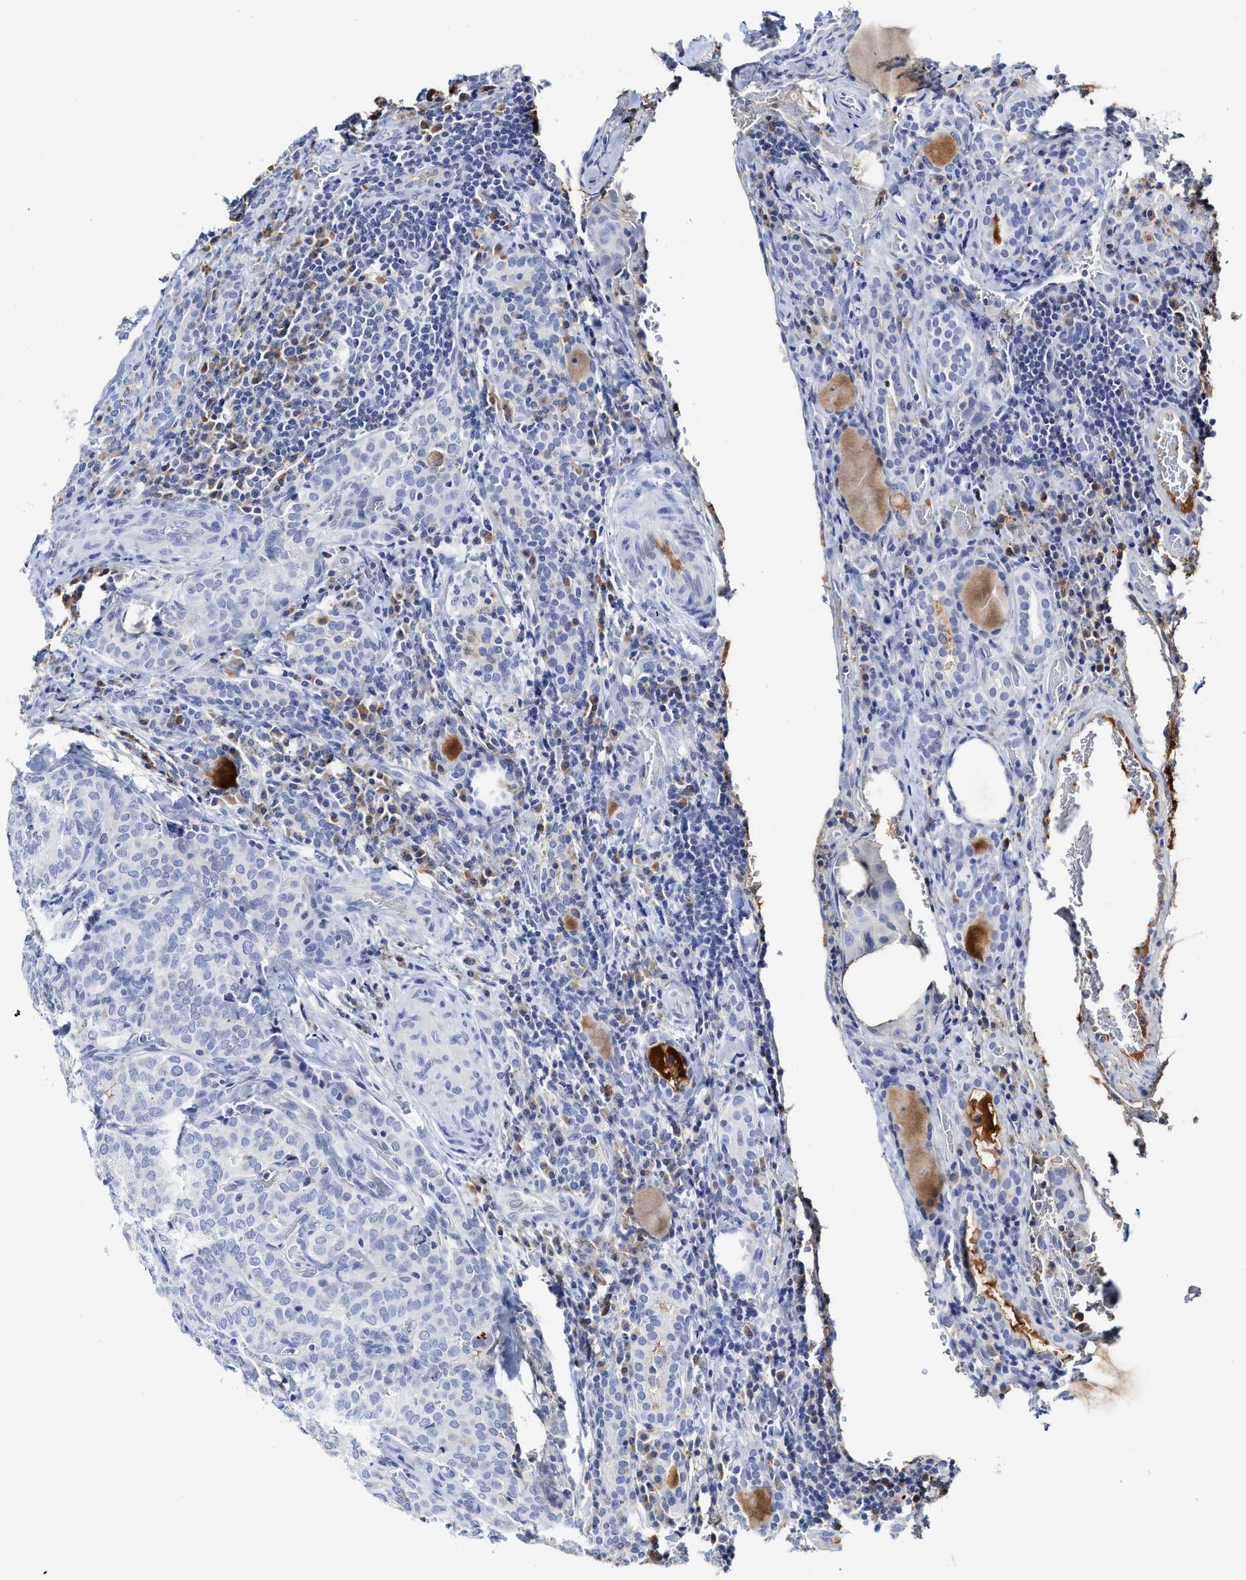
{"staining": {"intensity": "negative", "quantity": "none", "location": "none"}, "tissue": "thyroid cancer", "cell_type": "Tumor cells", "image_type": "cancer", "snomed": [{"axis": "morphology", "description": "Normal tissue, NOS"}, {"axis": "morphology", "description": "Papillary adenocarcinoma, NOS"}, {"axis": "topography", "description": "Thyroid gland"}], "caption": "Thyroid cancer stained for a protein using immunohistochemistry exhibits no positivity tumor cells.", "gene": "C2", "patient": {"sex": "female", "age": 30}}